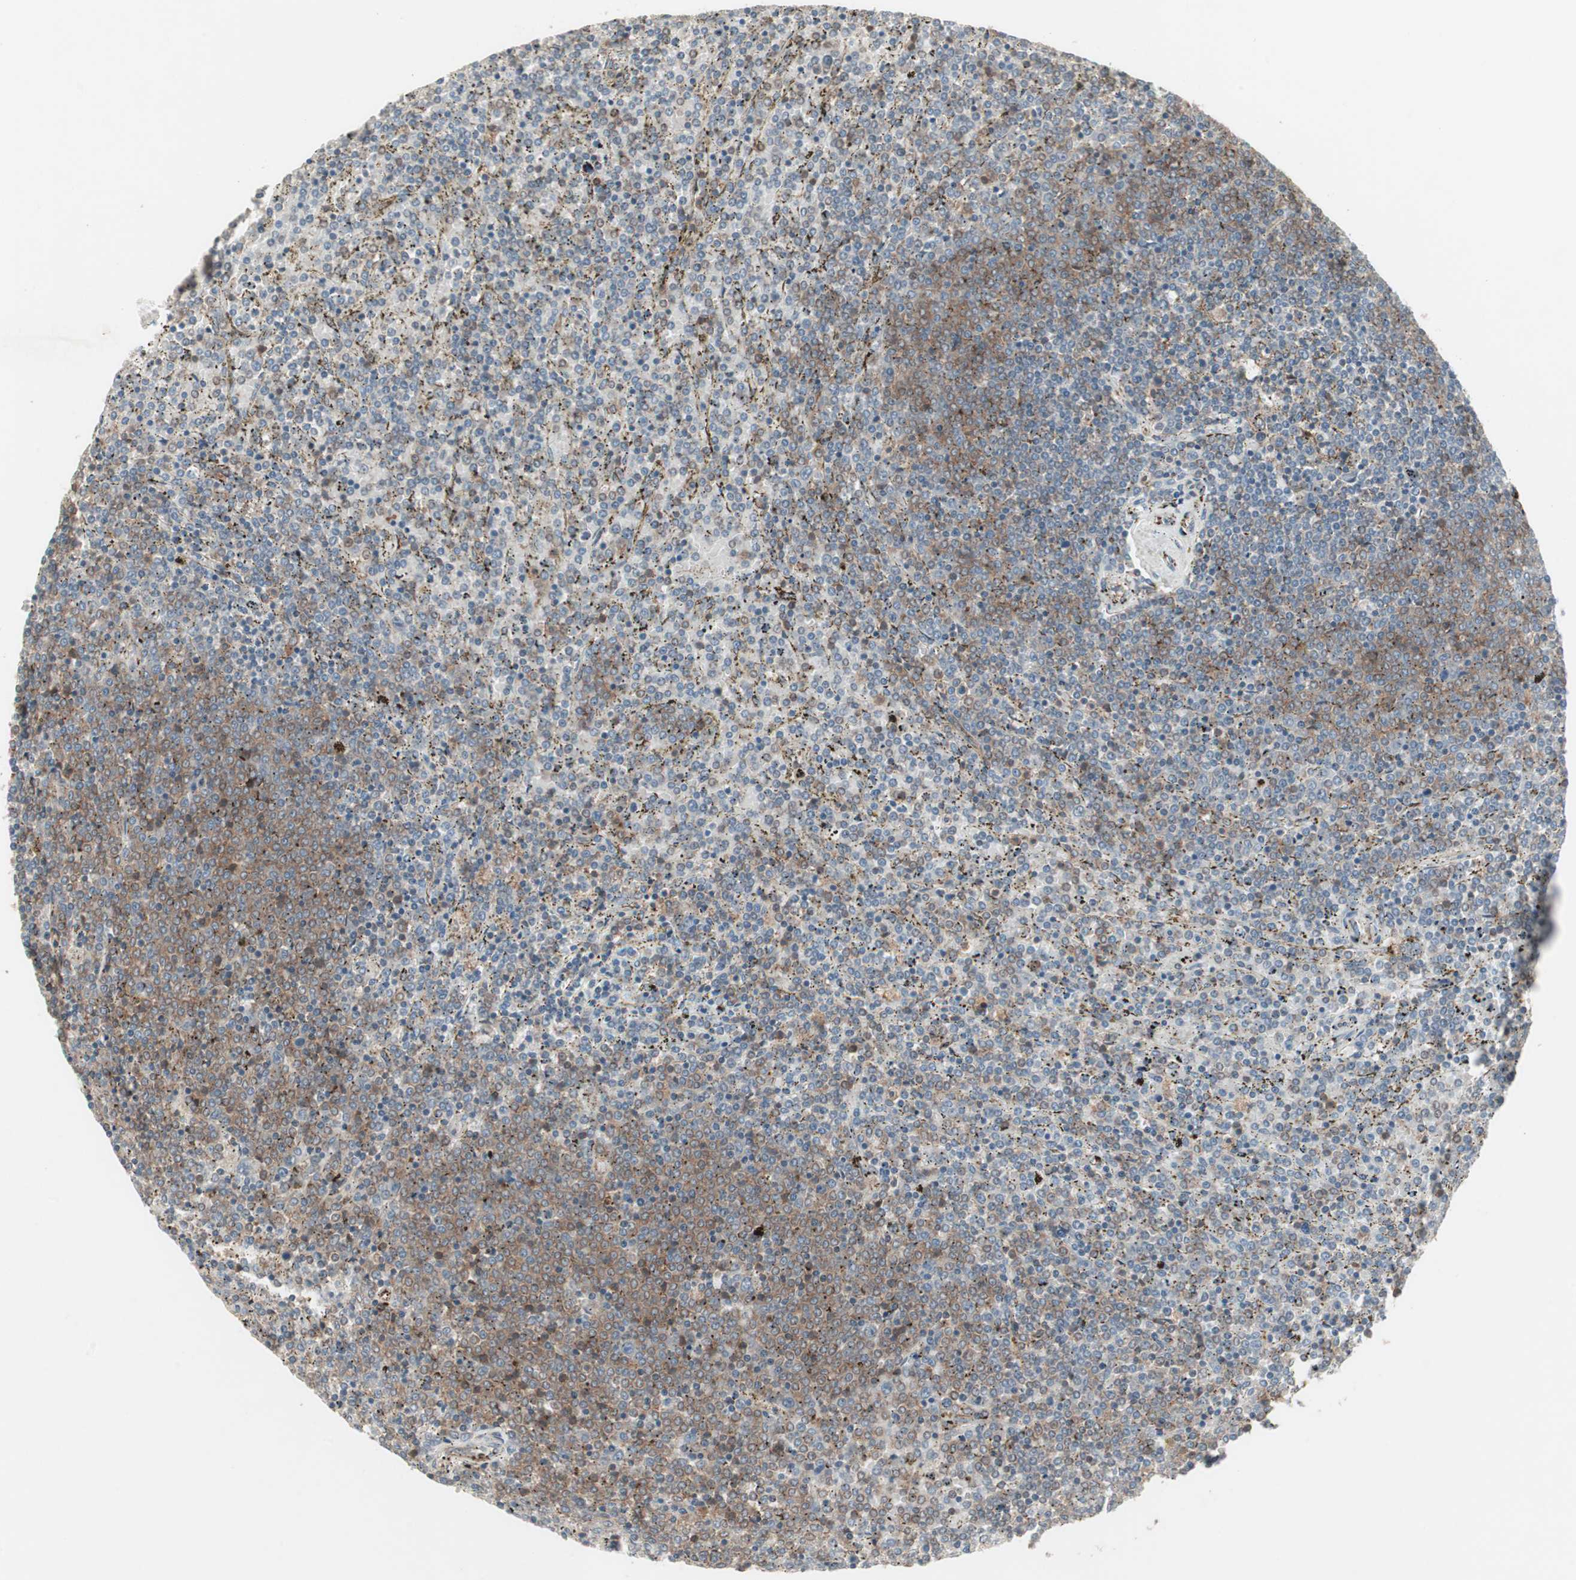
{"staining": {"intensity": "moderate", "quantity": "25%-75%", "location": "cytoplasmic/membranous"}, "tissue": "lymphoma", "cell_type": "Tumor cells", "image_type": "cancer", "snomed": [{"axis": "morphology", "description": "Malignant lymphoma, non-Hodgkin's type, Low grade"}, {"axis": "topography", "description": "Spleen"}], "caption": "This image demonstrates lymphoma stained with immunohistochemistry to label a protein in brown. The cytoplasmic/membranous of tumor cells show moderate positivity for the protein. Nuclei are counter-stained blue.", "gene": "PFDN1", "patient": {"sex": "female", "age": 77}}